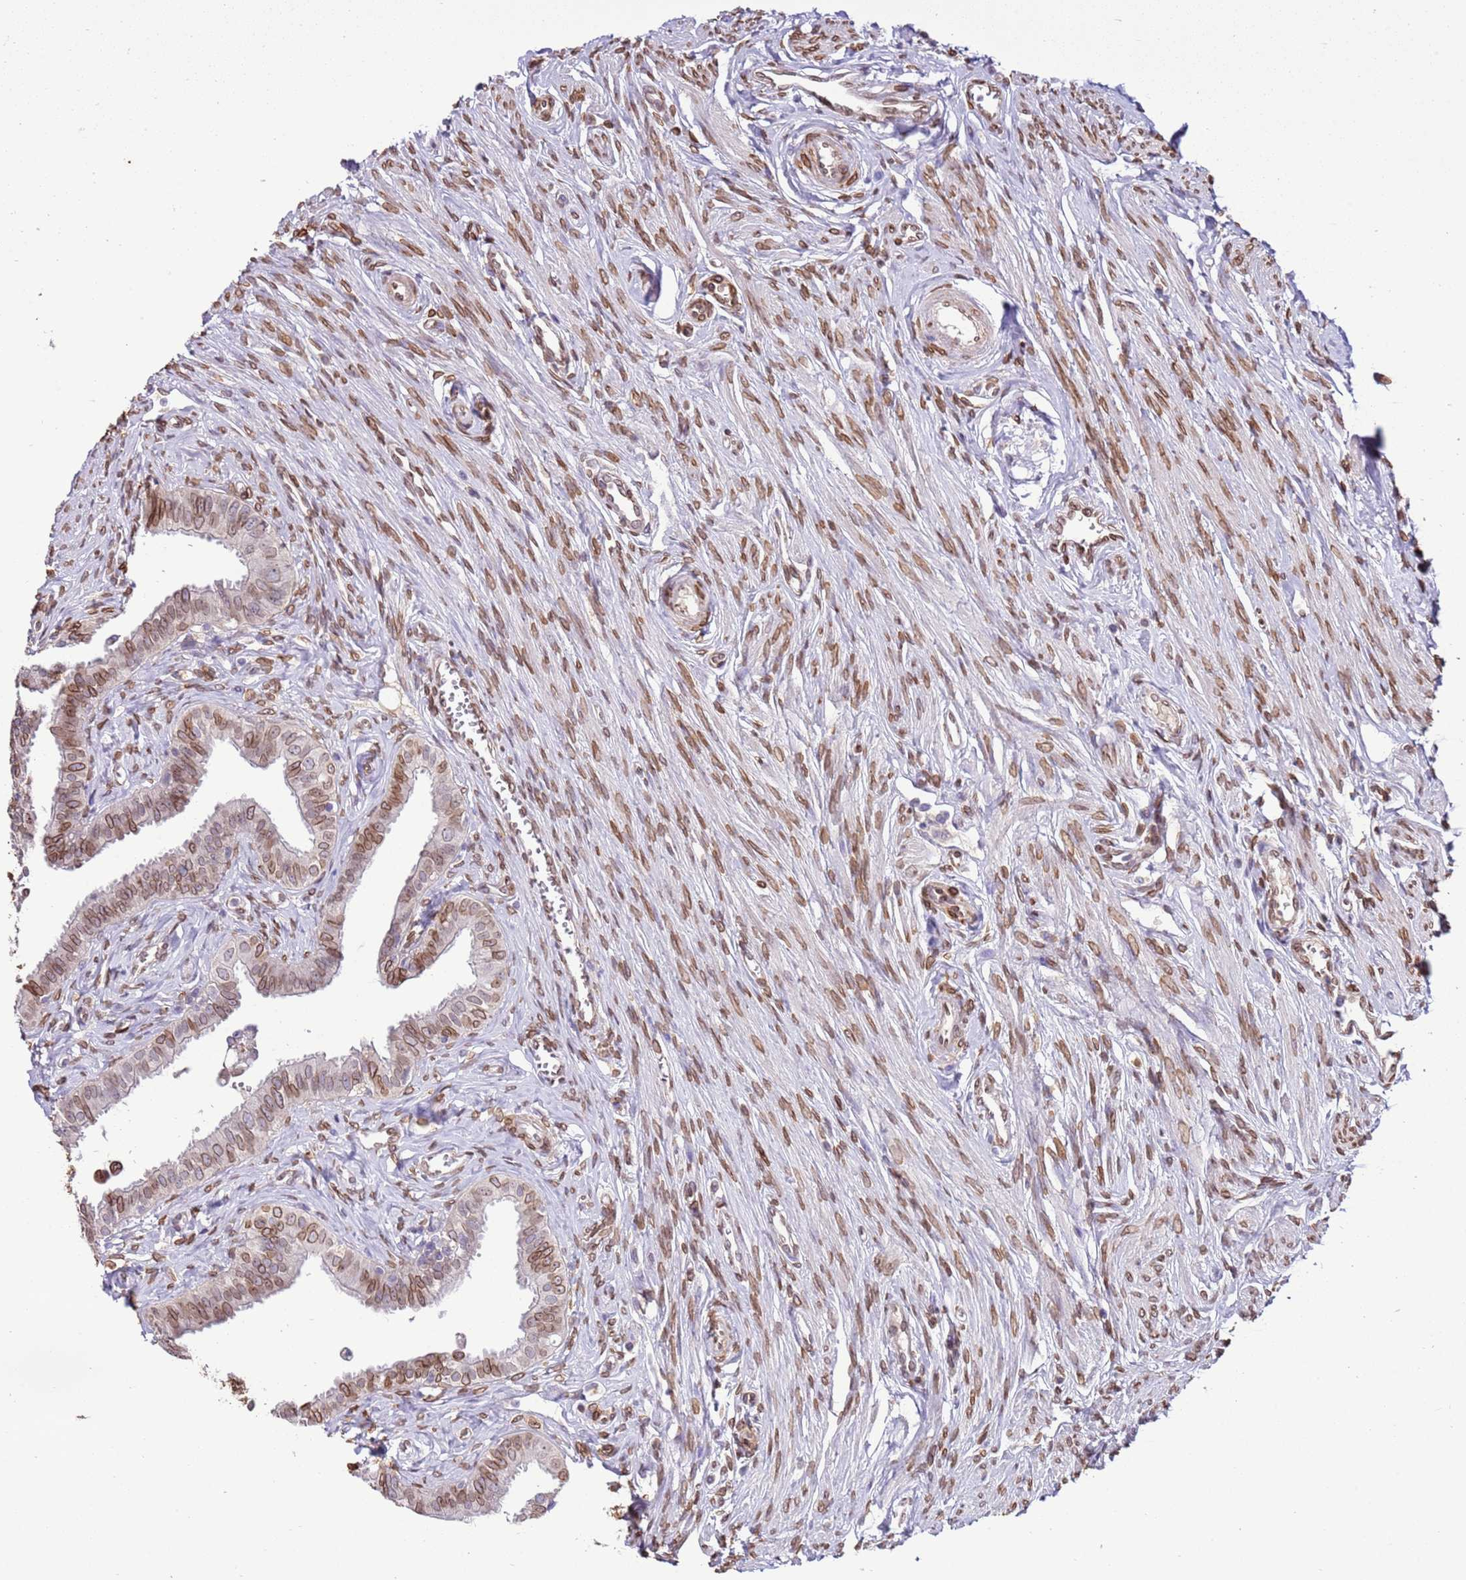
{"staining": {"intensity": "strong", "quantity": ">75%", "location": "cytoplasmic/membranous,nuclear"}, "tissue": "fallopian tube", "cell_type": "Glandular cells", "image_type": "normal", "snomed": [{"axis": "morphology", "description": "Normal tissue, NOS"}, {"axis": "morphology", "description": "Carcinoma, NOS"}, {"axis": "topography", "description": "Fallopian tube"}, {"axis": "topography", "description": "Ovary"}], "caption": "This photomicrograph exhibits unremarkable fallopian tube stained with IHC to label a protein in brown. The cytoplasmic/membranous,nuclear of glandular cells show strong positivity for the protein. Nuclei are counter-stained blue.", "gene": "TMEM47", "patient": {"sex": "female", "age": 59}}